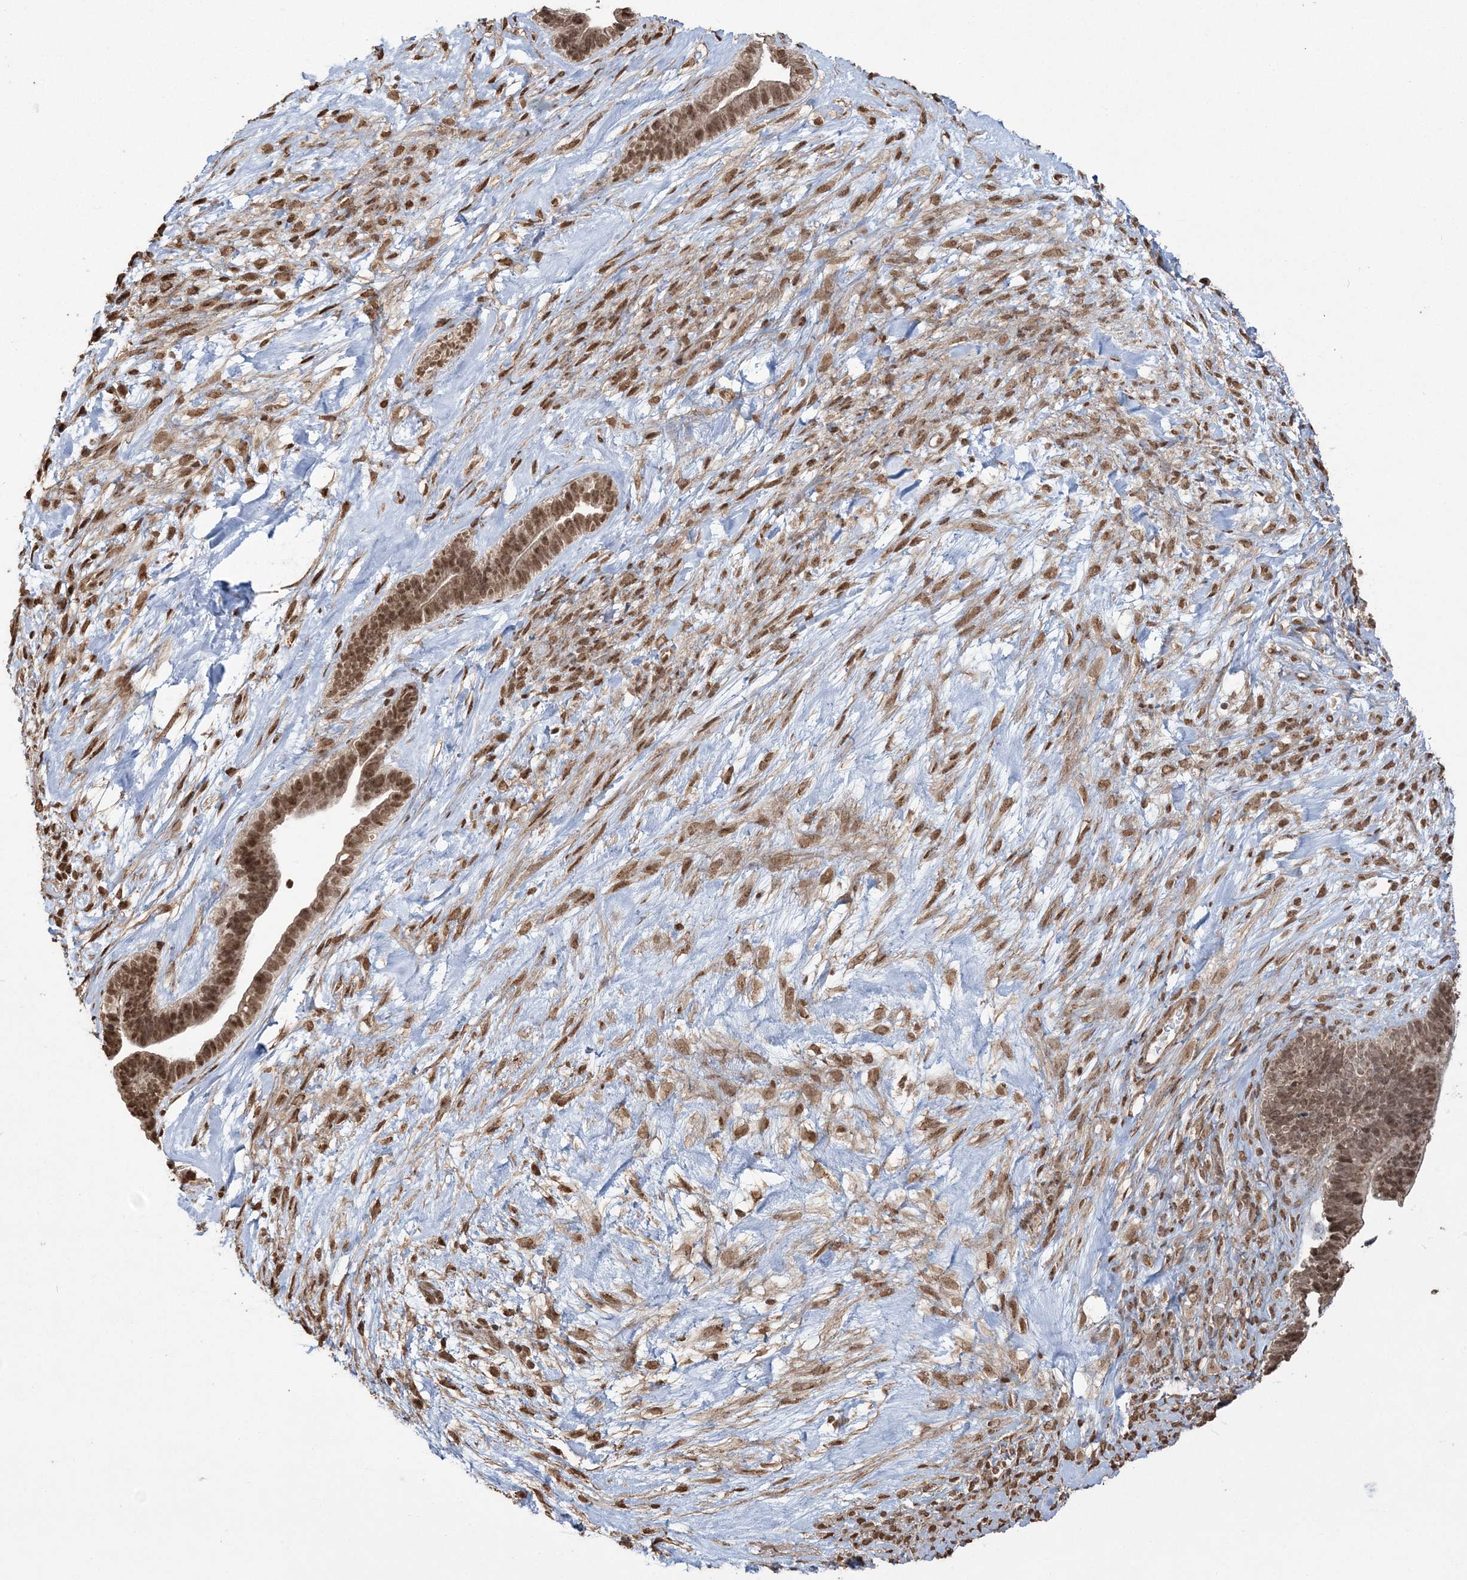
{"staining": {"intensity": "strong", "quantity": ">75%", "location": "cytoplasmic/membranous,nuclear"}, "tissue": "ovarian cancer", "cell_type": "Tumor cells", "image_type": "cancer", "snomed": [{"axis": "morphology", "description": "Cystadenocarcinoma, serous, NOS"}, {"axis": "topography", "description": "Ovary"}], "caption": "A high amount of strong cytoplasmic/membranous and nuclear staining is seen in about >75% of tumor cells in ovarian cancer tissue.", "gene": "ZNF839", "patient": {"sex": "female", "age": 56}}